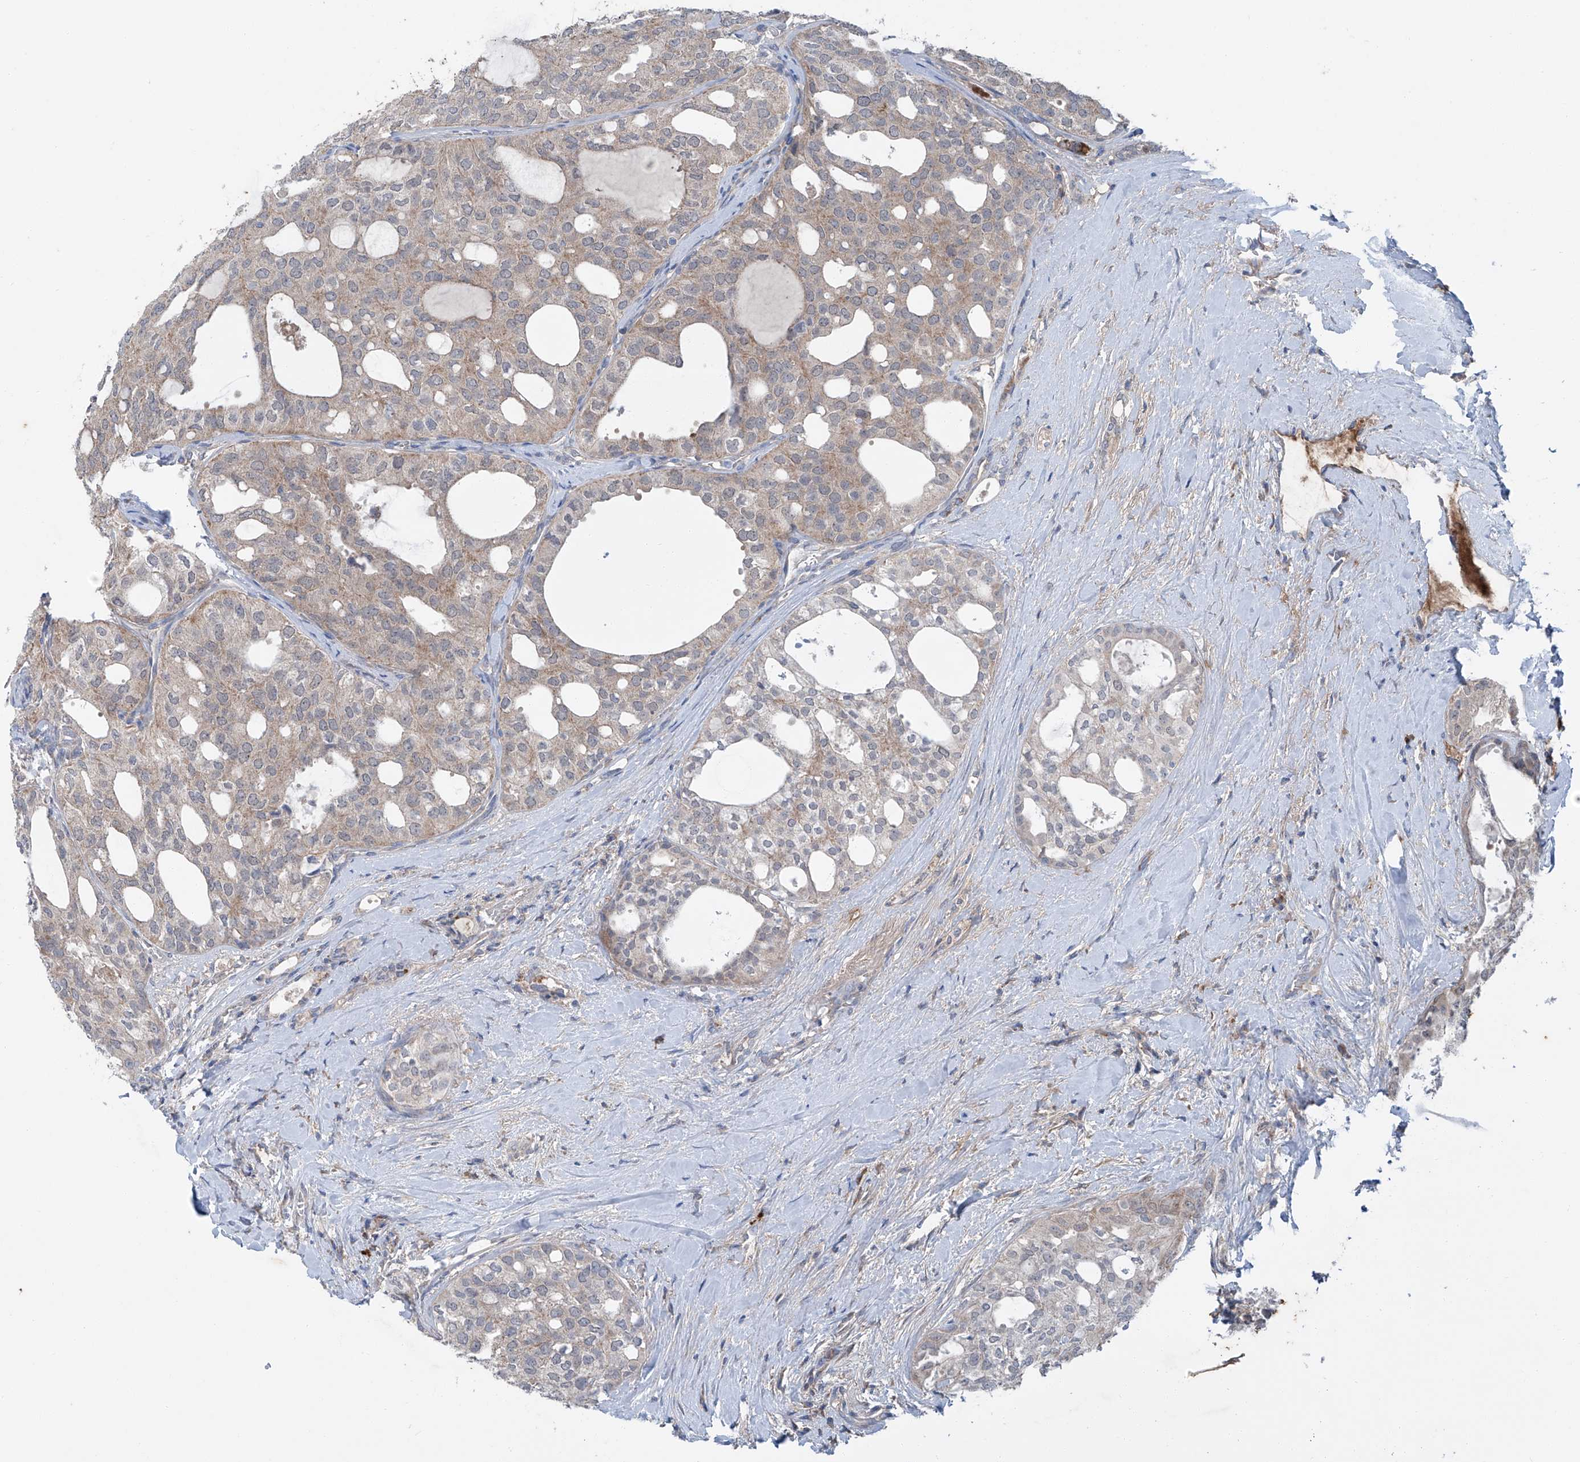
{"staining": {"intensity": "weak", "quantity": "25%-75%", "location": "cytoplasmic/membranous"}, "tissue": "thyroid cancer", "cell_type": "Tumor cells", "image_type": "cancer", "snomed": [{"axis": "morphology", "description": "Follicular adenoma carcinoma, NOS"}, {"axis": "topography", "description": "Thyroid gland"}], "caption": "Thyroid cancer (follicular adenoma carcinoma) stained with DAB (3,3'-diaminobenzidine) immunohistochemistry reveals low levels of weak cytoplasmic/membranous staining in approximately 25%-75% of tumor cells.", "gene": "SIX4", "patient": {"sex": "male", "age": 75}}